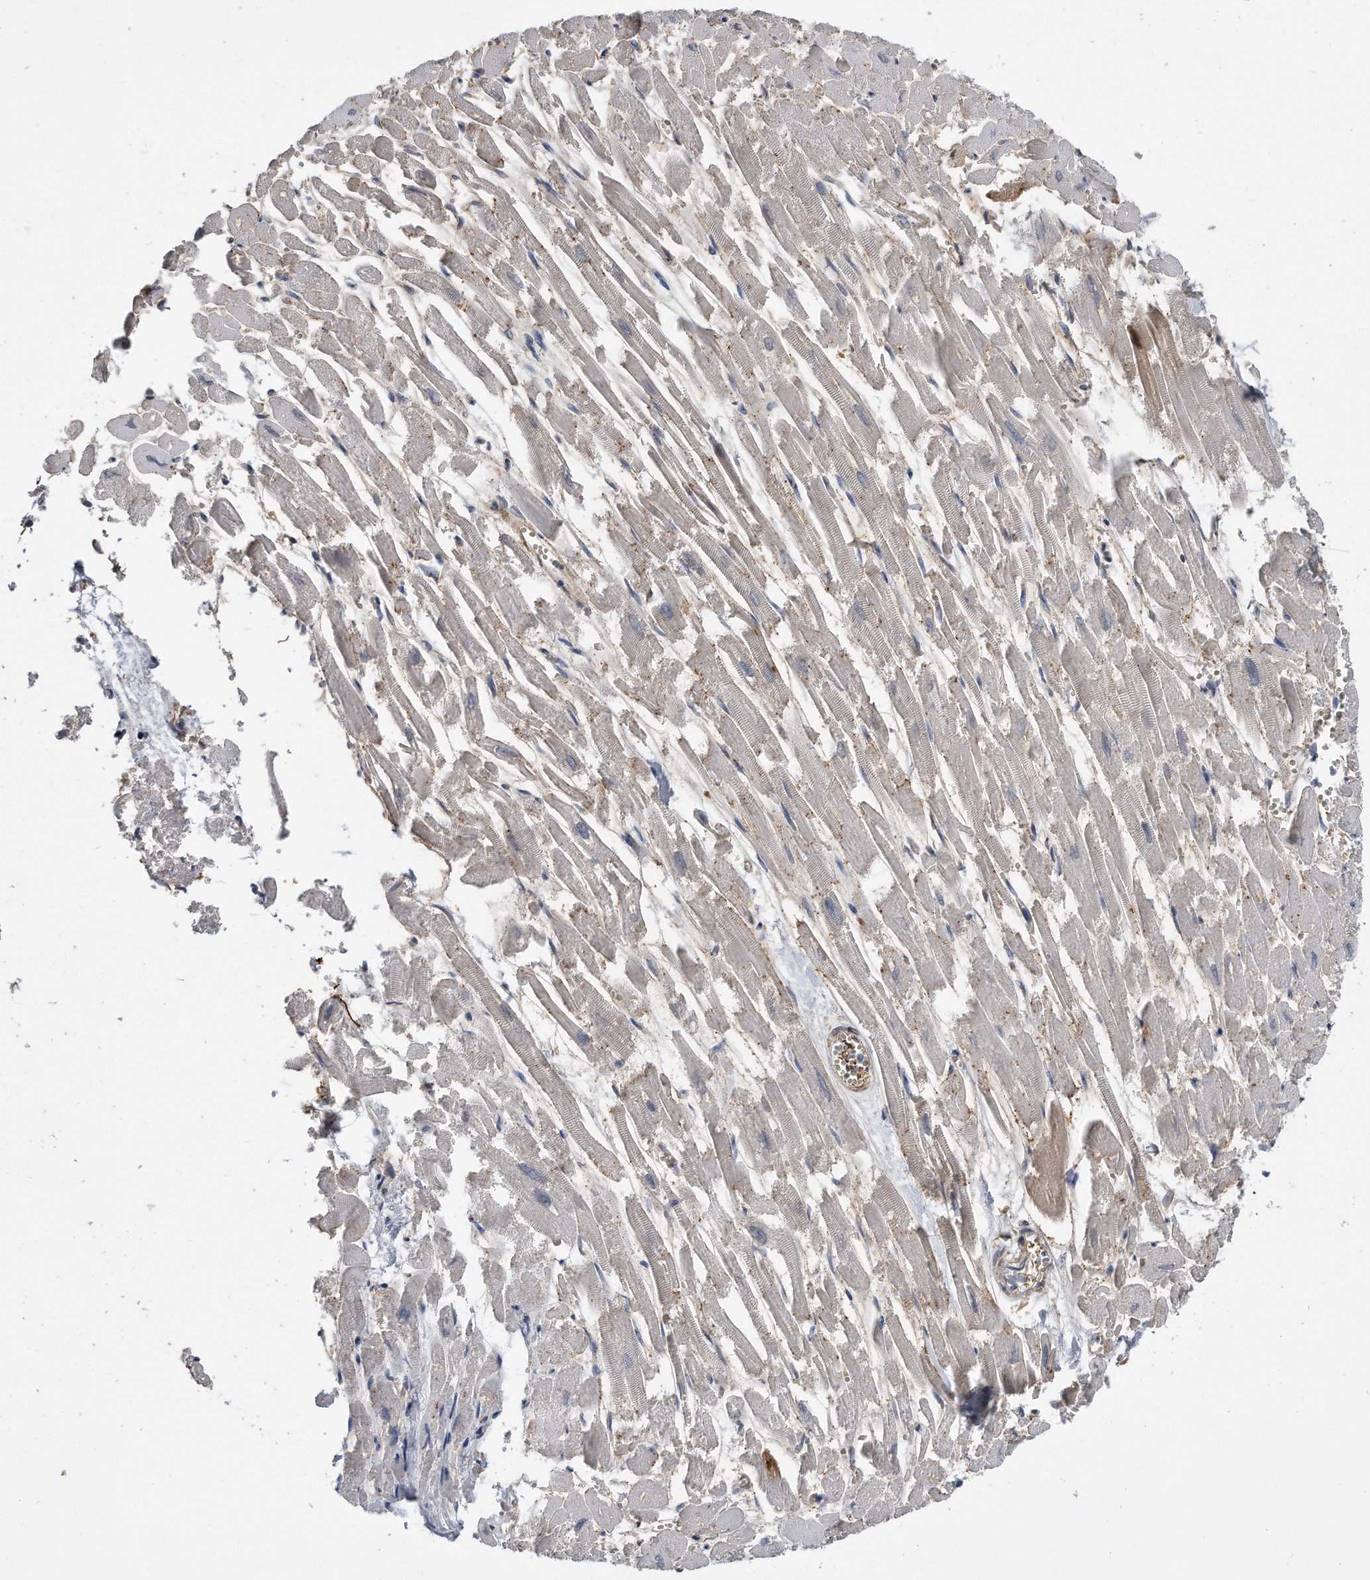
{"staining": {"intensity": "negative", "quantity": "none", "location": "none"}, "tissue": "heart muscle", "cell_type": "Cardiomyocytes", "image_type": "normal", "snomed": [{"axis": "morphology", "description": "Normal tissue, NOS"}, {"axis": "topography", "description": "Heart"}], "caption": "The micrograph displays no significant positivity in cardiomyocytes of heart muscle. Nuclei are stained in blue.", "gene": "GPC1", "patient": {"sex": "male", "age": 54}}